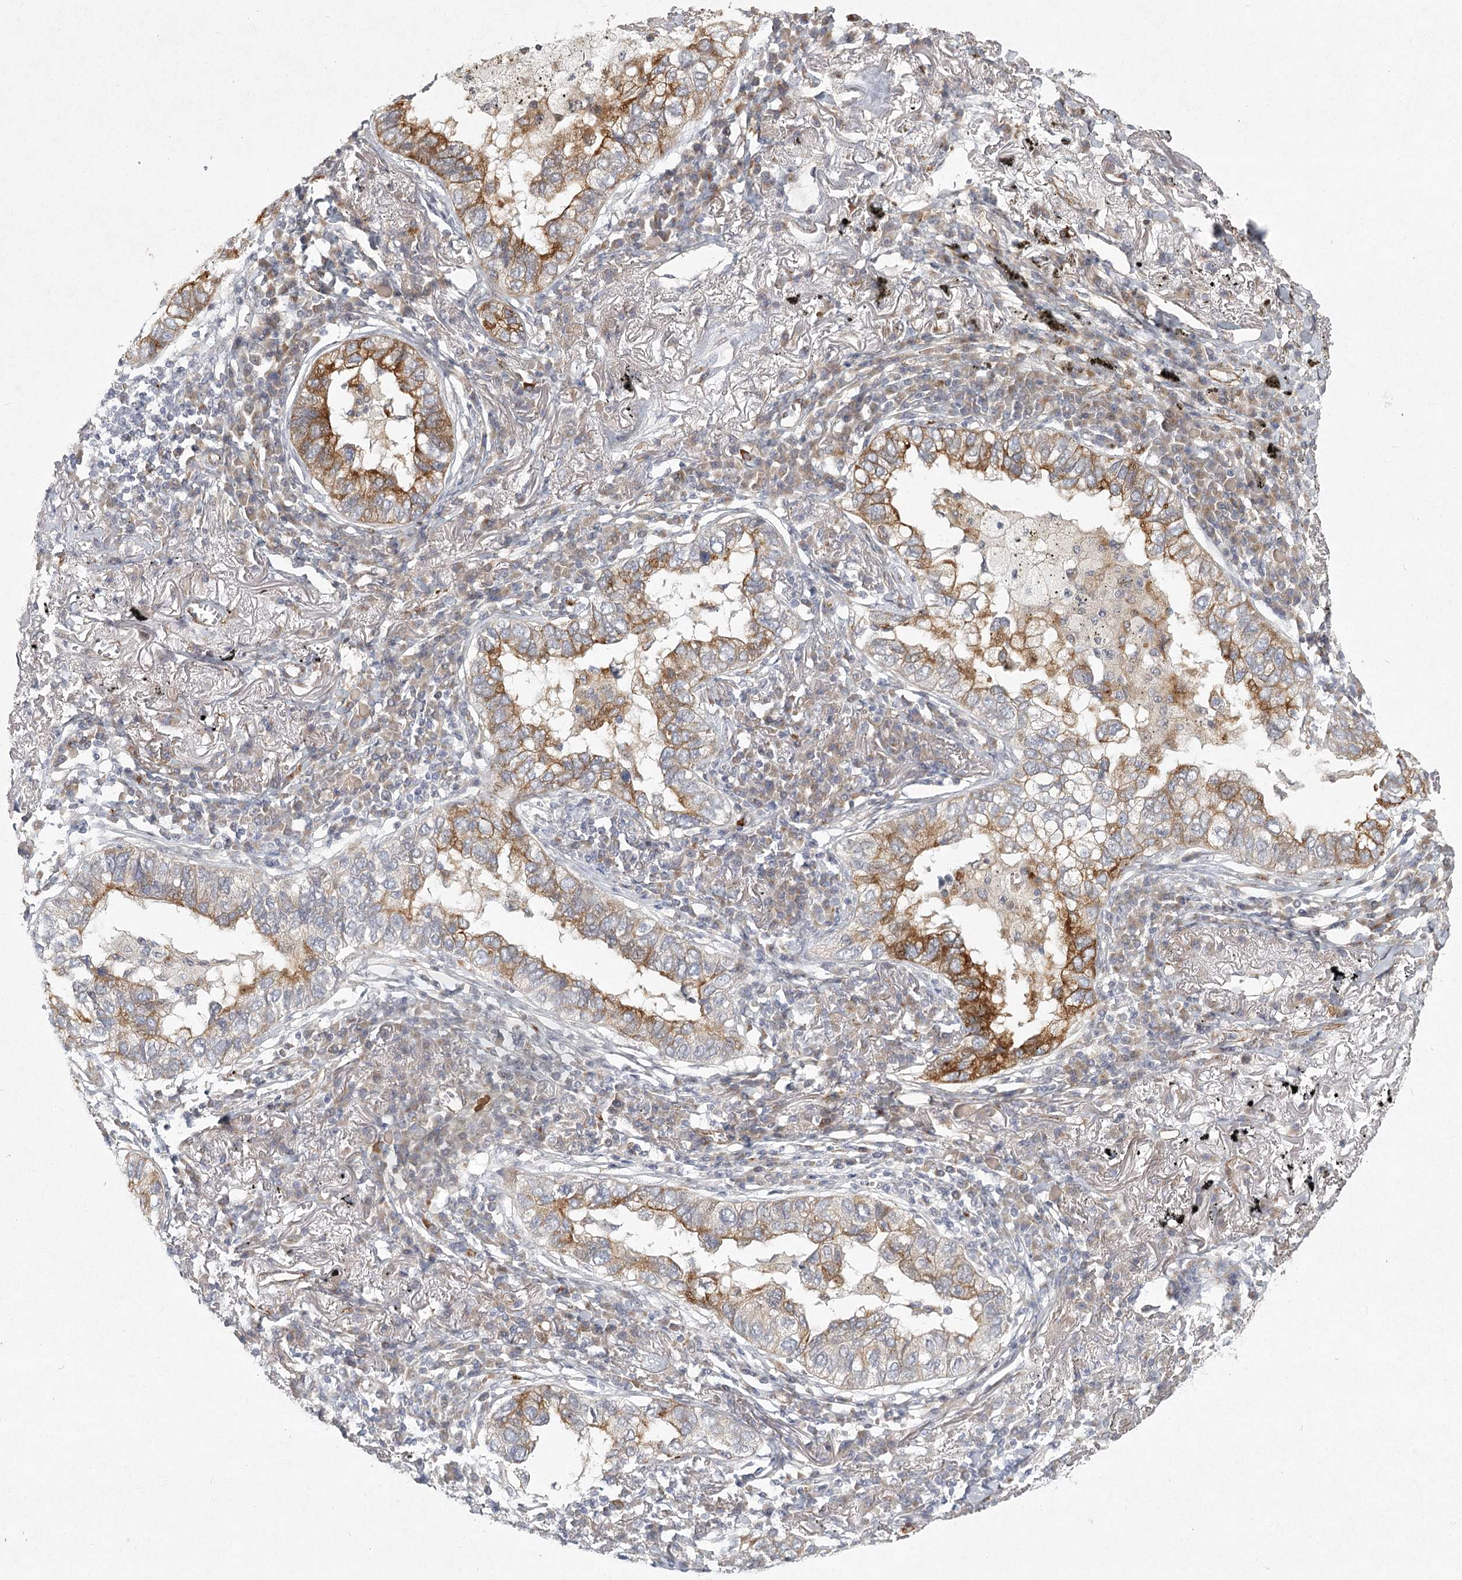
{"staining": {"intensity": "moderate", "quantity": "25%-75%", "location": "cytoplasmic/membranous"}, "tissue": "lung cancer", "cell_type": "Tumor cells", "image_type": "cancer", "snomed": [{"axis": "morphology", "description": "Adenocarcinoma, NOS"}, {"axis": "topography", "description": "Lung"}], "caption": "High-power microscopy captured an immunohistochemistry image of adenocarcinoma (lung), revealing moderate cytoplasmic/membranous expression in approximately 25%-75% of tumor cells.", "gene": "MEPE", "patient": {"sex": "male", "age": 65}}